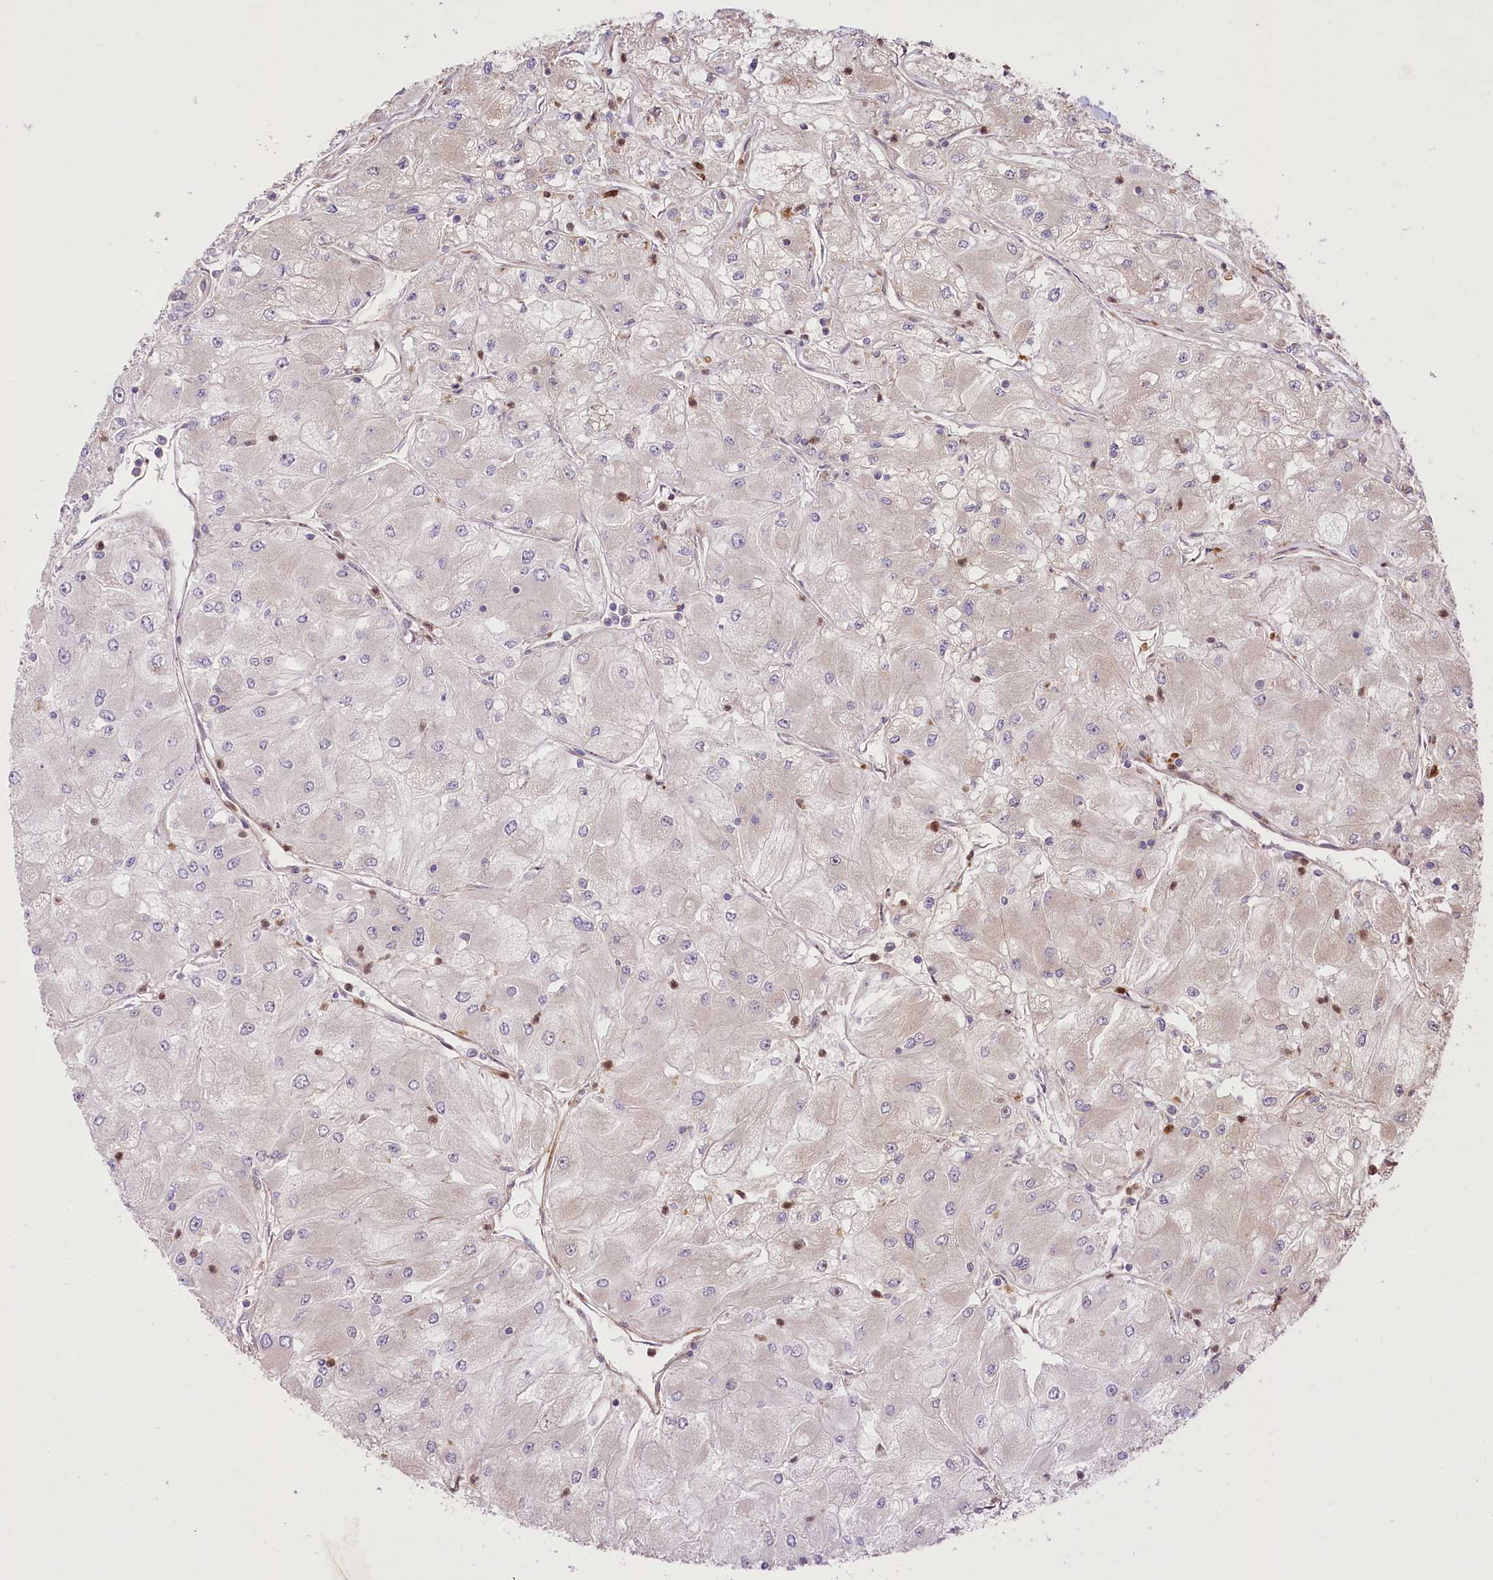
{"staining": {"intensity": "negative", "quantity": "none", "location": "none"}, "tissue": "renal cancer", "cell_type": "Tumor cells", "image_type": "cancer", "snomed": [{"axis": "morphology", "description": "Adenocarcinoma, NOS"}, {"axis": "topography", "description": "Kidney"}], "caption": "Immunohistochemistry (IHC) of human adenocarcinoma (renal) reveals no staining in tumor cells.", "gene": "RNF24", "patient": {"sex": "male", "age": 80}}